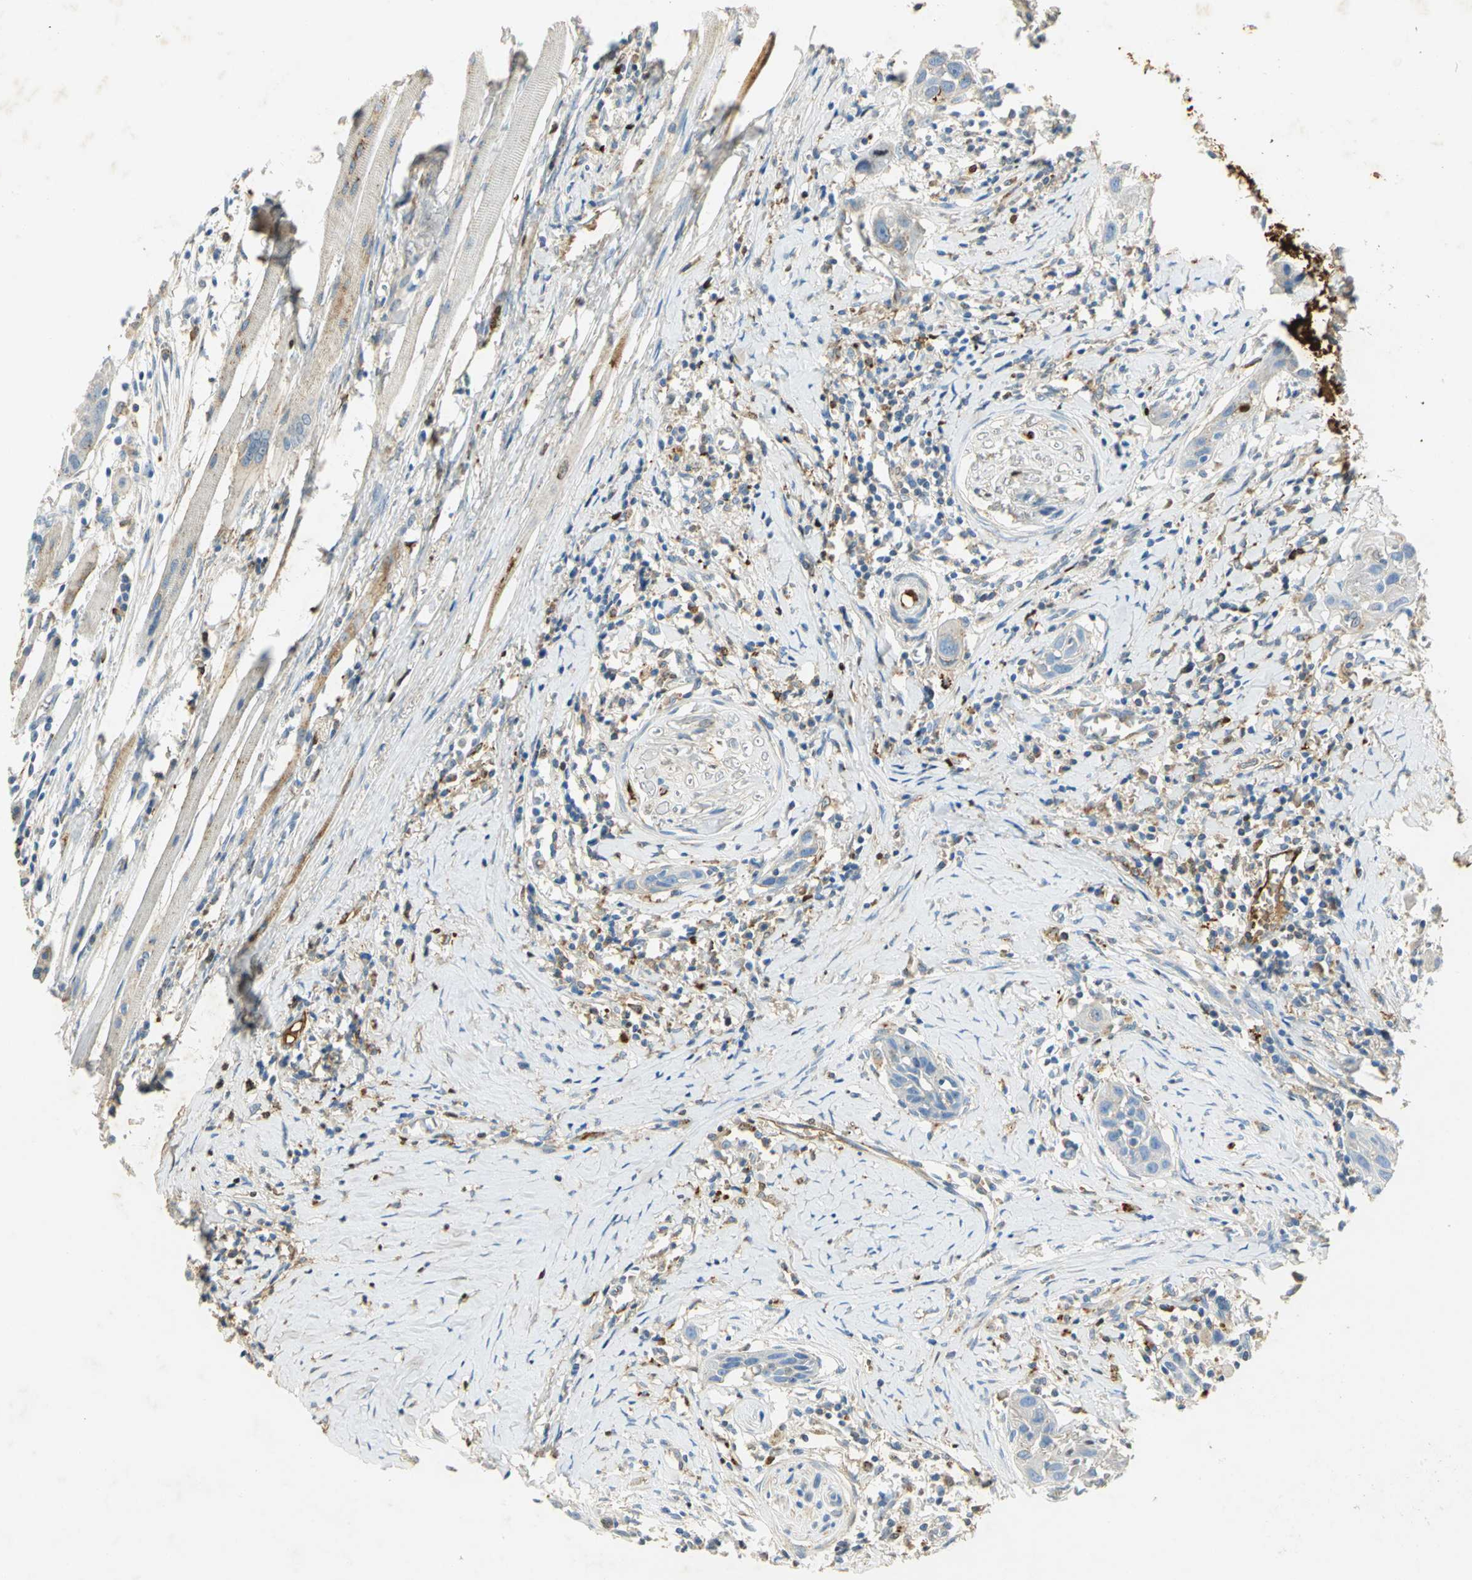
{"staining": {"intensity": "negative", "quantity": "none", "location": "none"}, "tissue": "head and neck cancer", "cell_type": "Tumor cells", "image_type": "cancer", "snomed": [{"axis": "morphology", "description": "Normal tissue, NOS"}, {"axis": "morphology", "description": "Squamous cell carcinoma, NOS"}, {"axis": "topography", "description": "Oral tissue"}, {"axis": "topography", "description": "Head-Neck"}], "caption": "High power microscopy micrograph of an immunohistochemistry (IHC) image of head and neck squamous cell carcinoma, revealing no significant expression in tumor cells. (DAB (3,3'-diaminobenzidine) immunohistochemistry (IHC) visualized using brightfield microscopy, high magnification).", "gene": "ANXA4", "patient": {"sex": "female", "age": 50}}